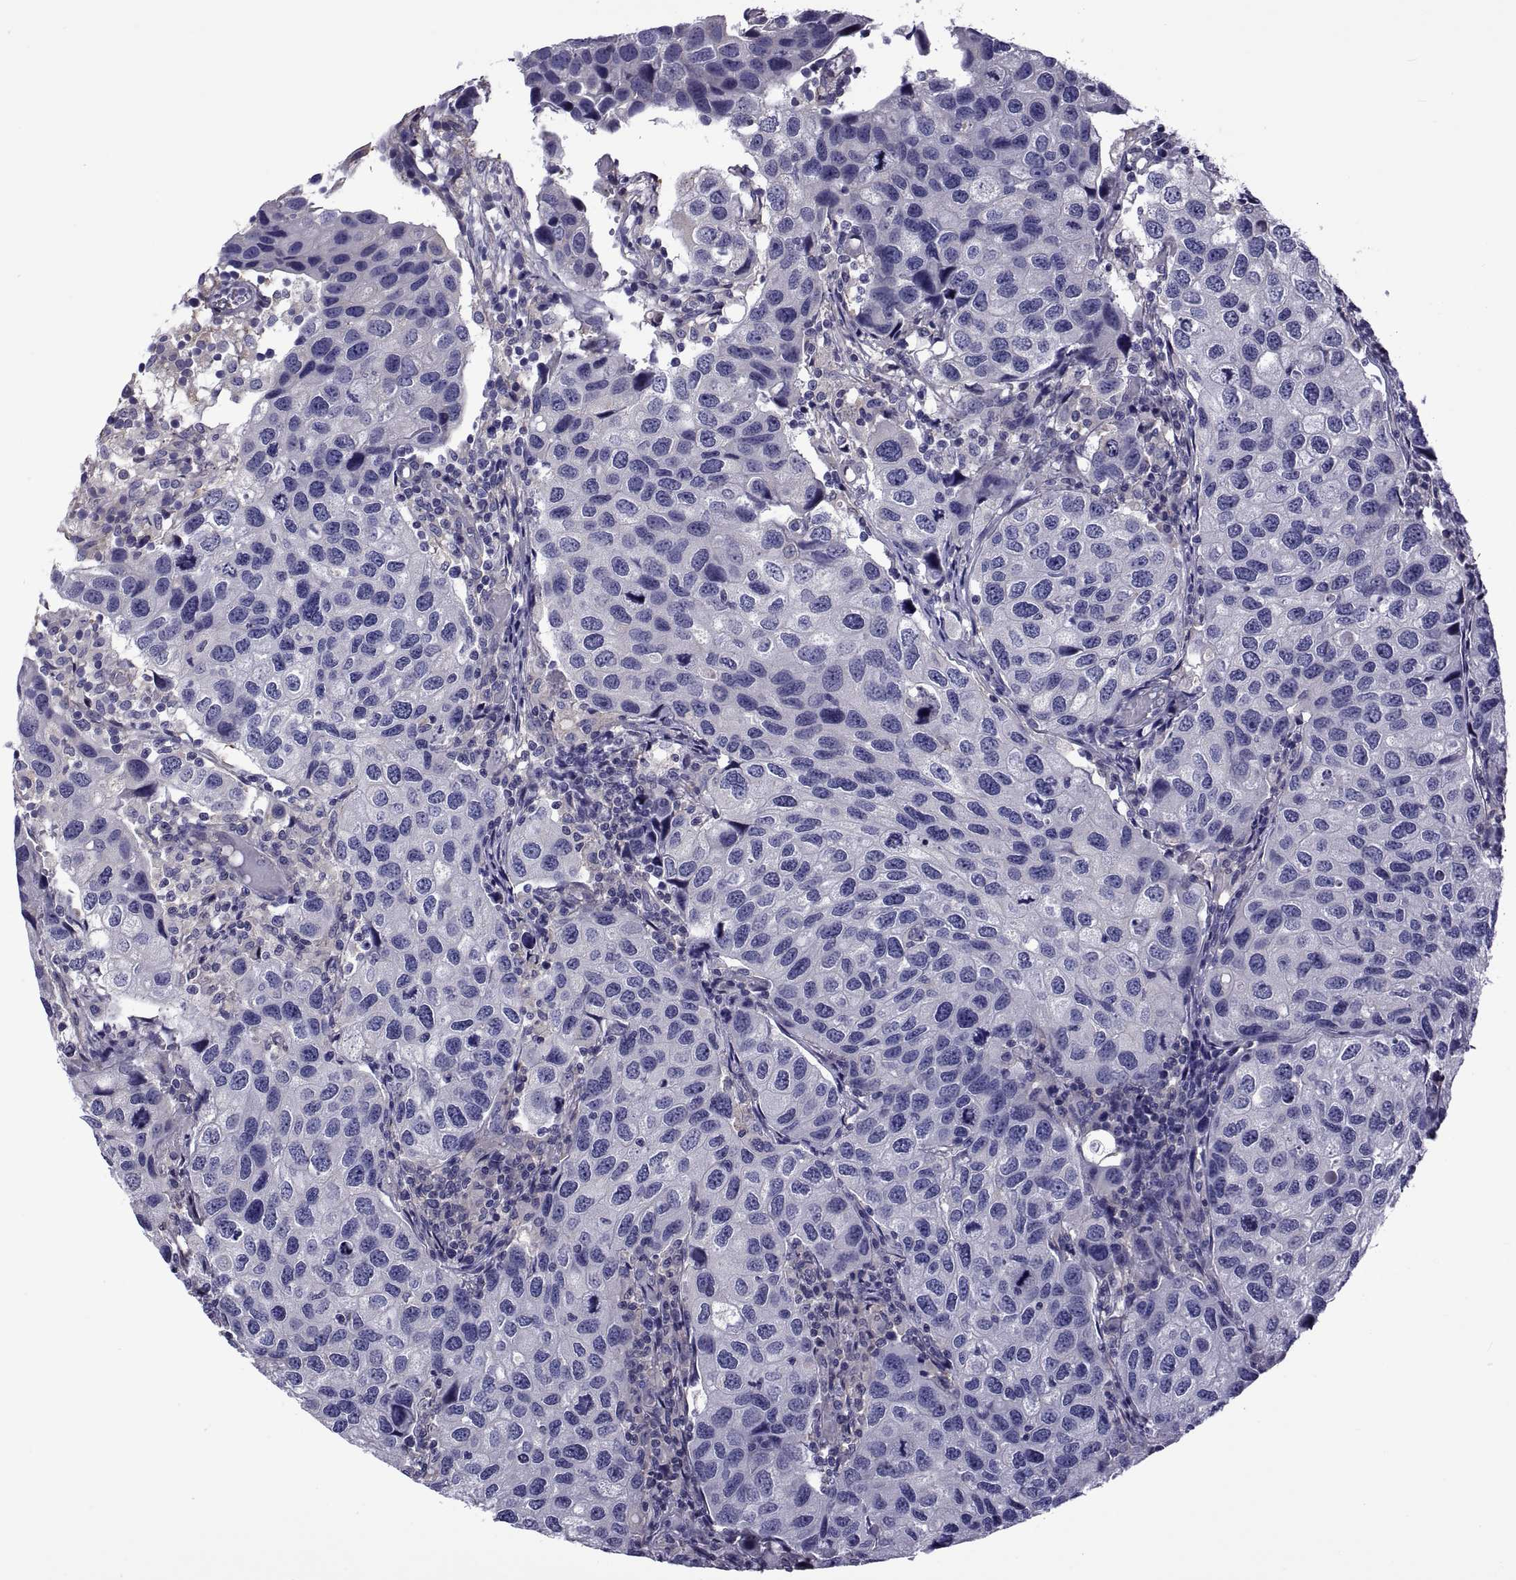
{"staining": {"intensity": "negative", "quantity": "none", "location": "none"}, "tissue": "urothelial cancer", "cell_type": "Tumor cells", "image_type": "cancer", "snomed": [{"axis": "morphology", "description": "Urothelial carcinoma, High grade"}, {"axis": "topography", "description": "Urinary bladder"}], "caption": "Immunohistochemical staining of human urothelial cancer exhibits no significant expression in tumor cells.", "gene": "TMC3", "patient": {"sex": "male", "age": 79}}